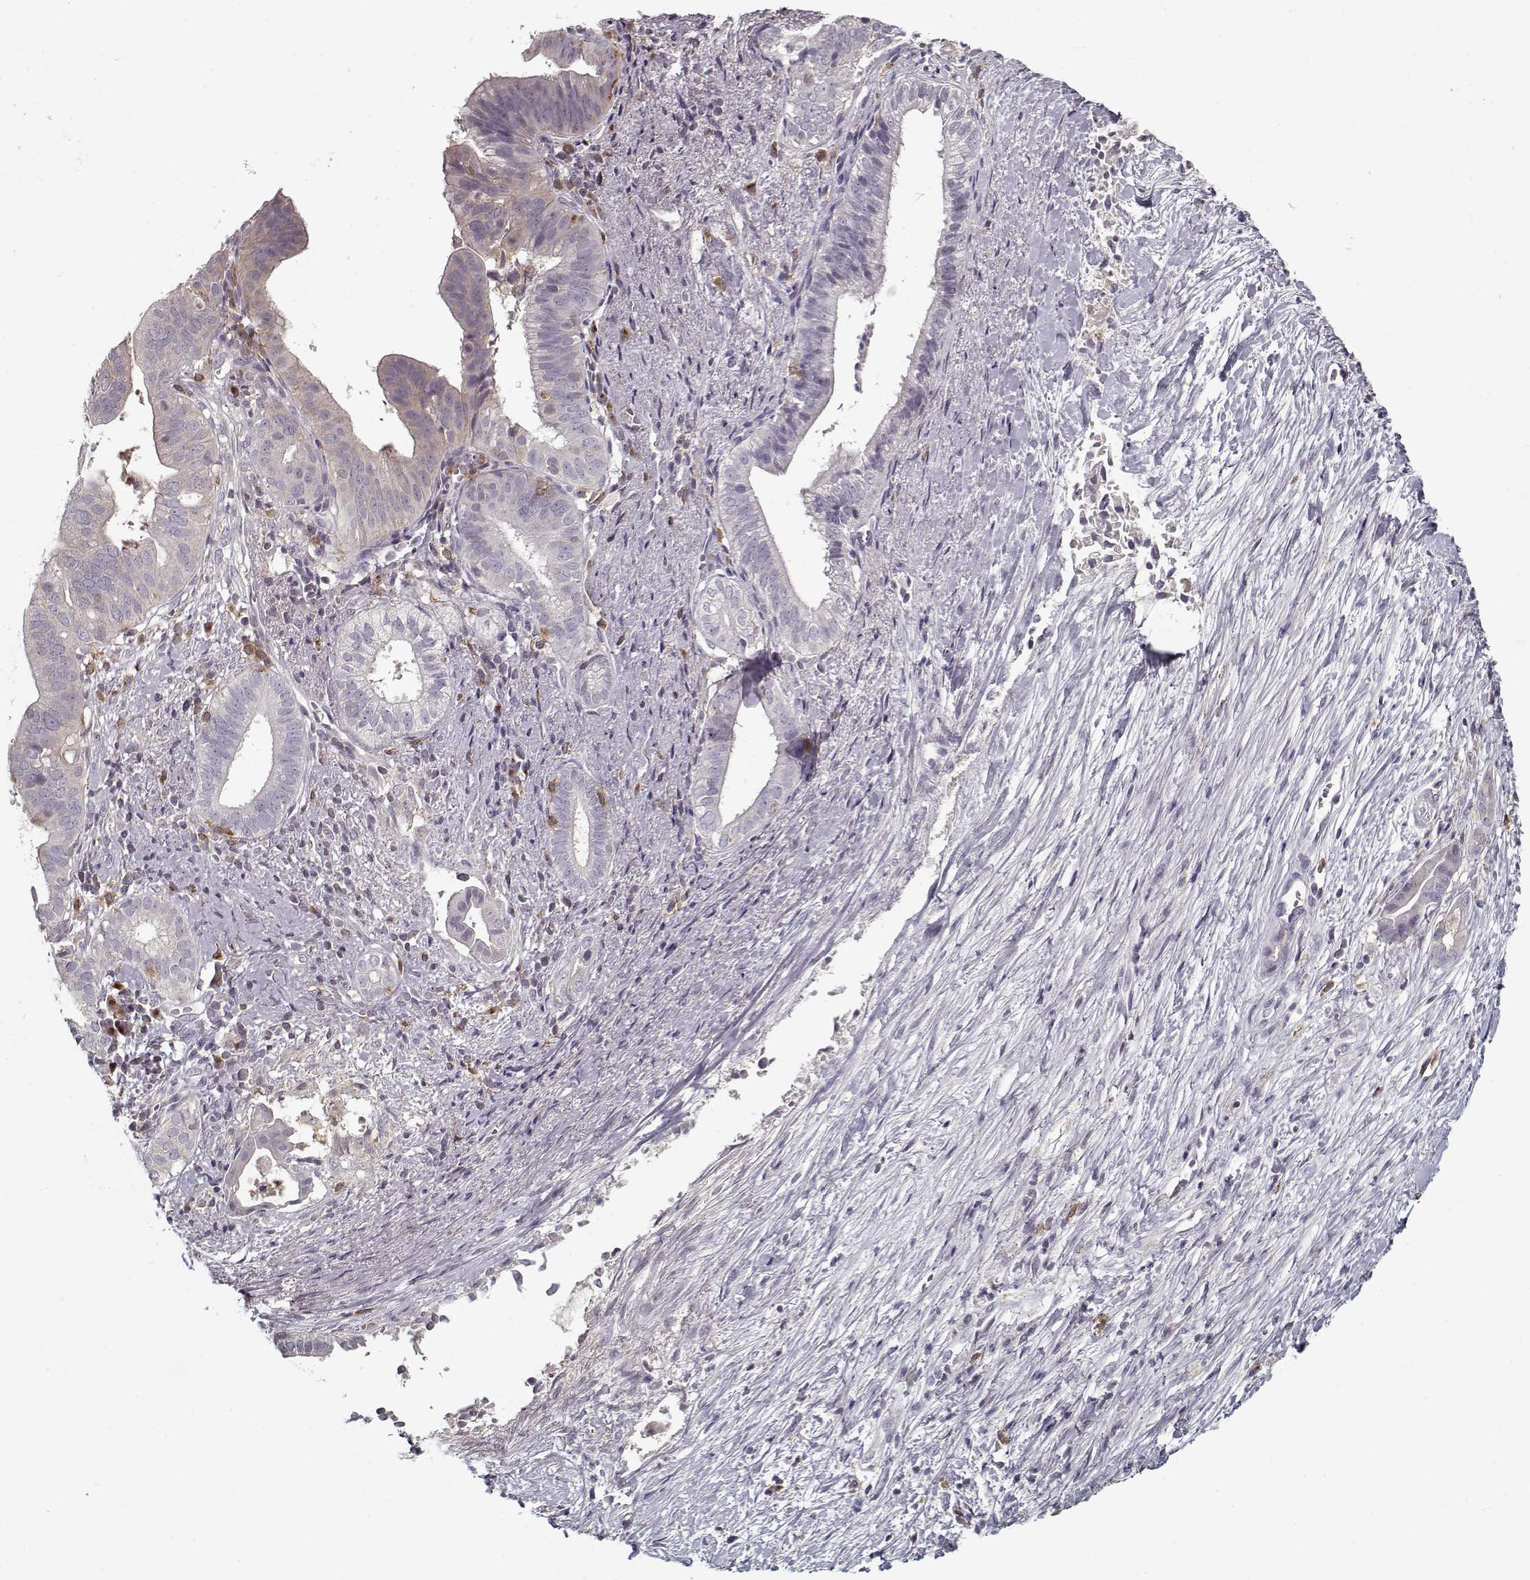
{"staining": {"intensity": "negative", "quantity": "none", "location": "none"}, "tissue": "pancreatic cancer", "cell_type": "Tumor cells", "image_type": "cancer", "snomed": [{"axis": "morphology", "description": "Adenocarcinoma, NOS"}, {"axis": "topography", "description": "Pancreas"}], "caption": "Pancreatic adenocarcinoma was stained to show a protein in brown. There is no significant expression in tumor cells.", "gene": "UNC13D", "patient": {"sex": "male", "age": 61}}